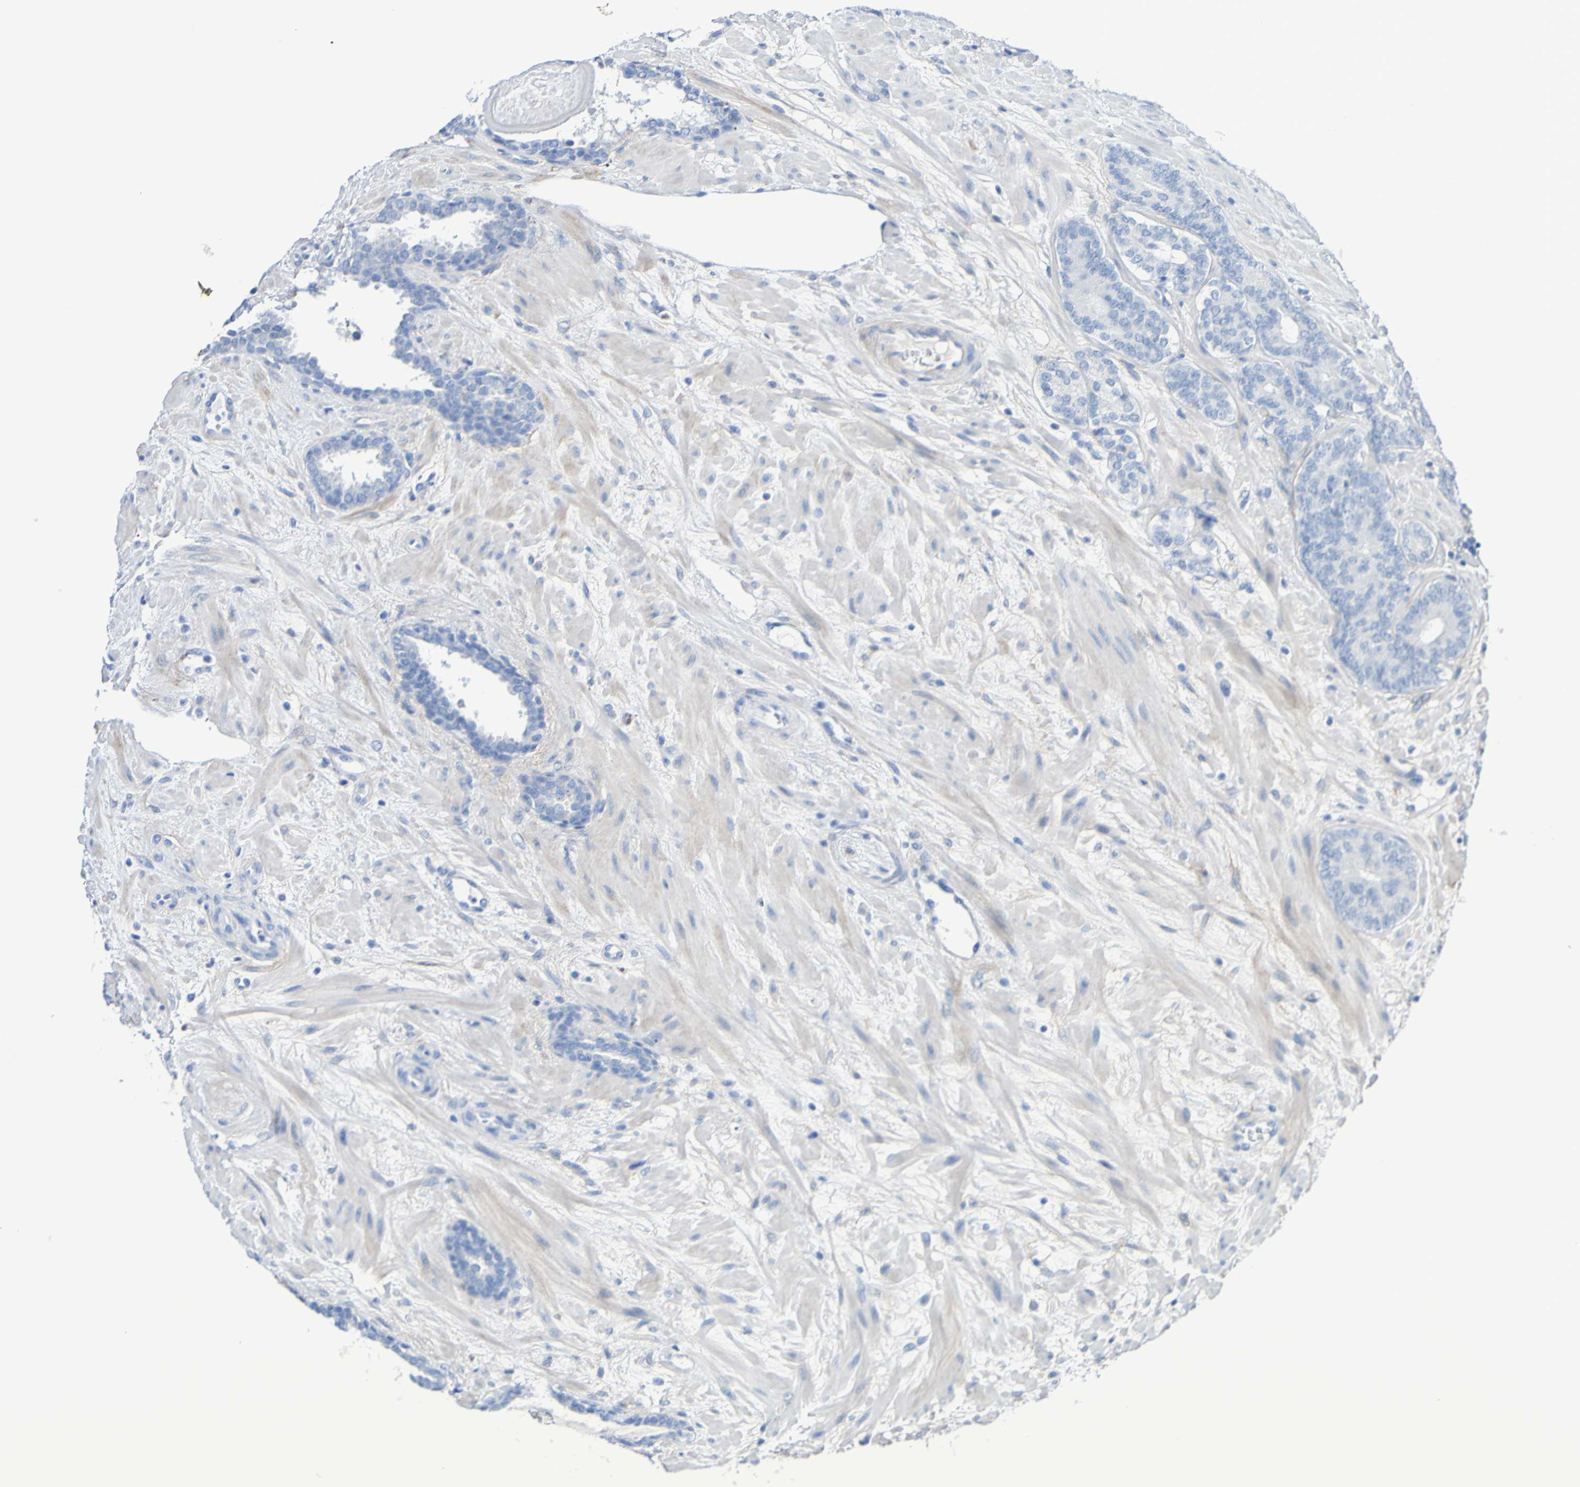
{"staining": {"intensity": "negative", "quantity": "none", "location": "none"}, "tissue": "prostate cancer", "cell_type": "Tumor cells", "image_type": "cancer", "snomed": [{"axis": "morphology", "description": "Adenocarcinoma, Low grade"}, {"axis": "topography", "description": "Prostate"}], "caption": "DAB immunohistochemical staining of low-grade adenocarcinoma (prostate) exhibits no significant positivity in tumor cells.", "gene": "SGCB", "patient": {"sex": "male", "age": 63}}